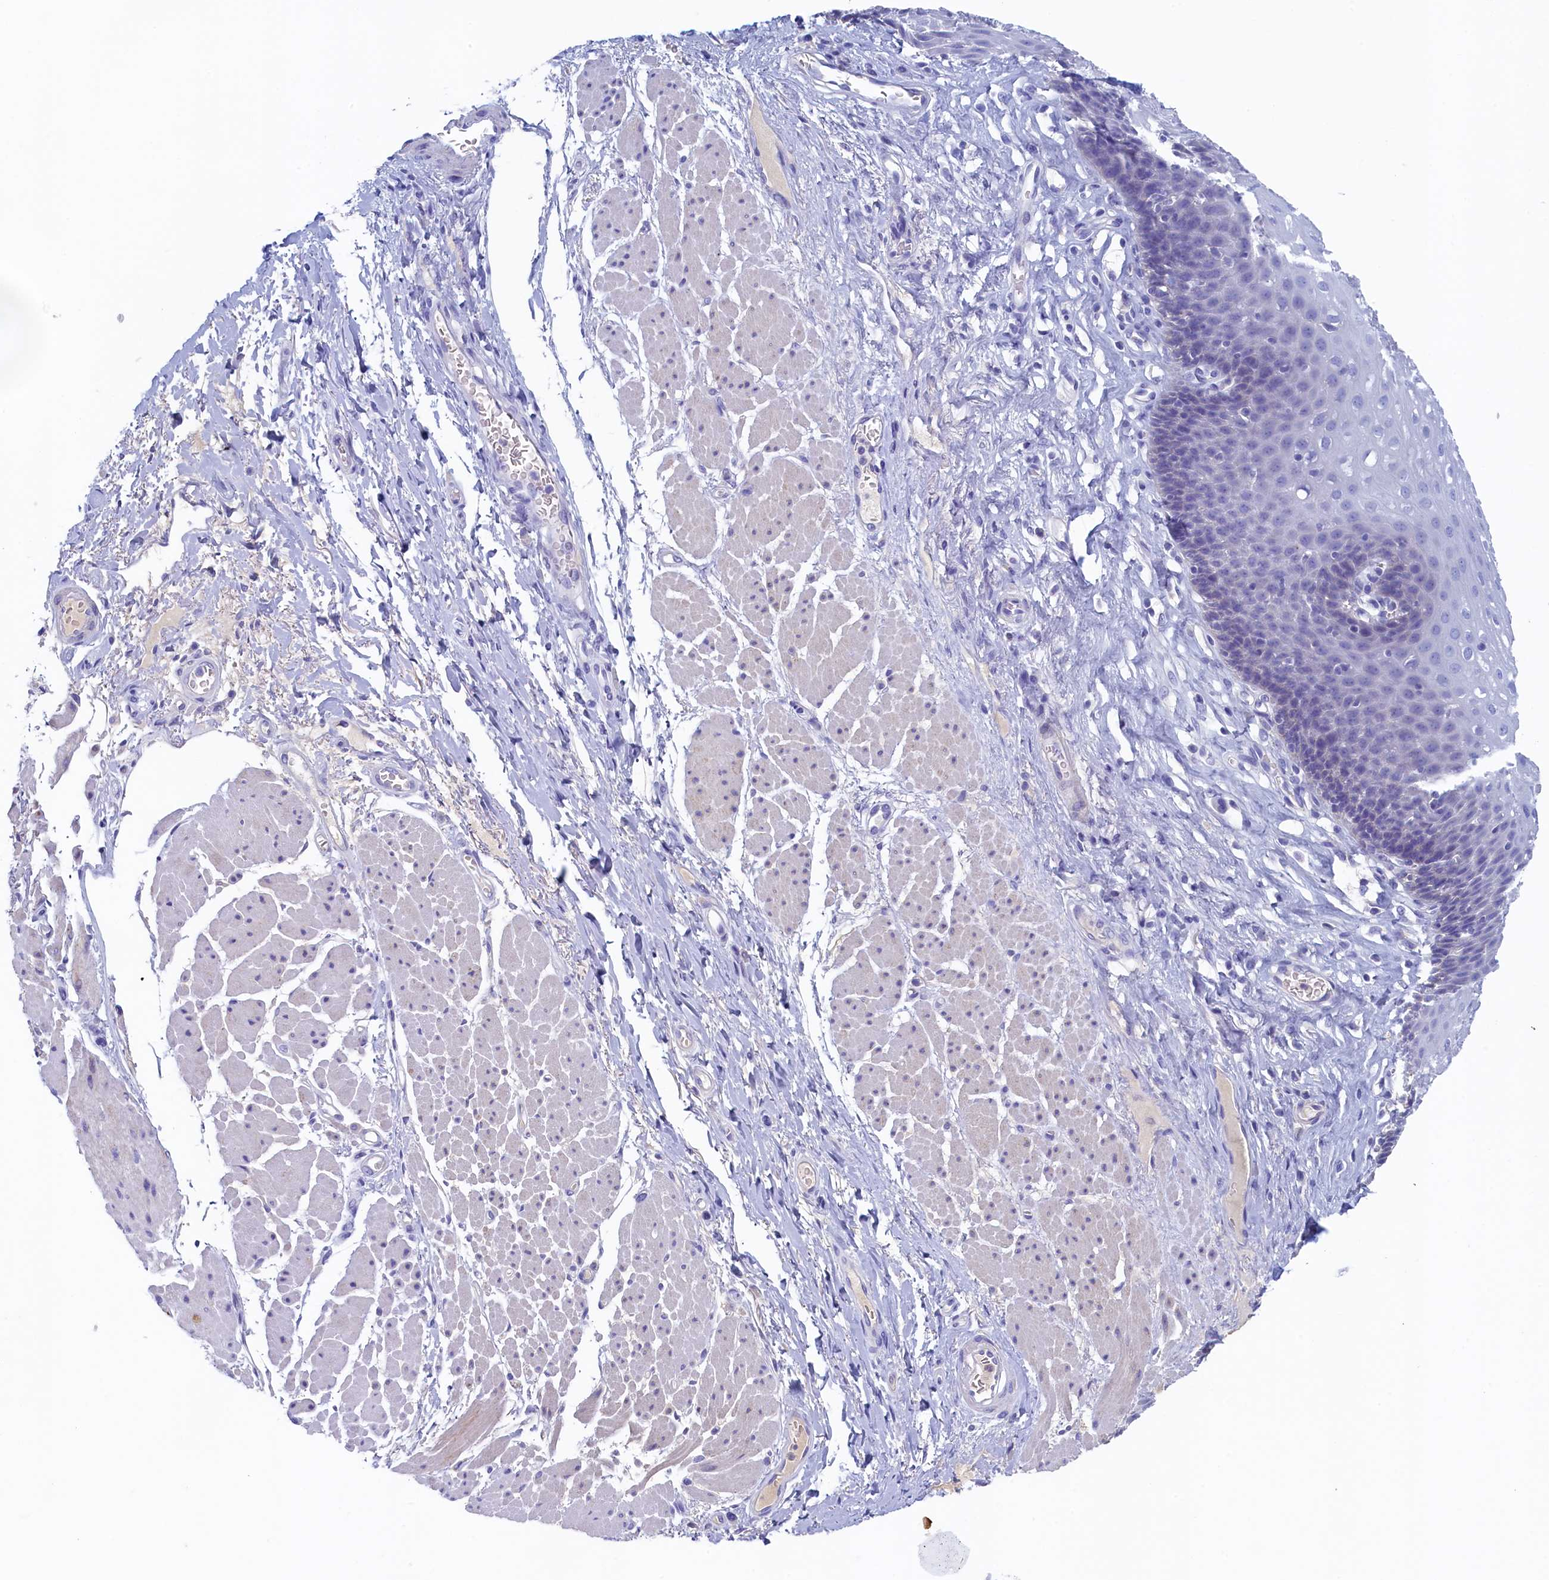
{"staining": {"intensity": "negative", "quantity": "none", "location": "none"}, "tissue": "esophagus", "cell_type": "Squamous epithelial cells", "image_type": "normal", "snomed": [{"axis": "morphology", "description": "Normal tissue, NOS"}, {"axis": "topography", "description": "Esophagus"}], "caption": "DAB immunohistochemical staining of benign human esophagus demonstrates no significant positivity in squamous epithelial cells.", "gene": "GUCA1C", "patient": {"sex": "female", "age": 66}}